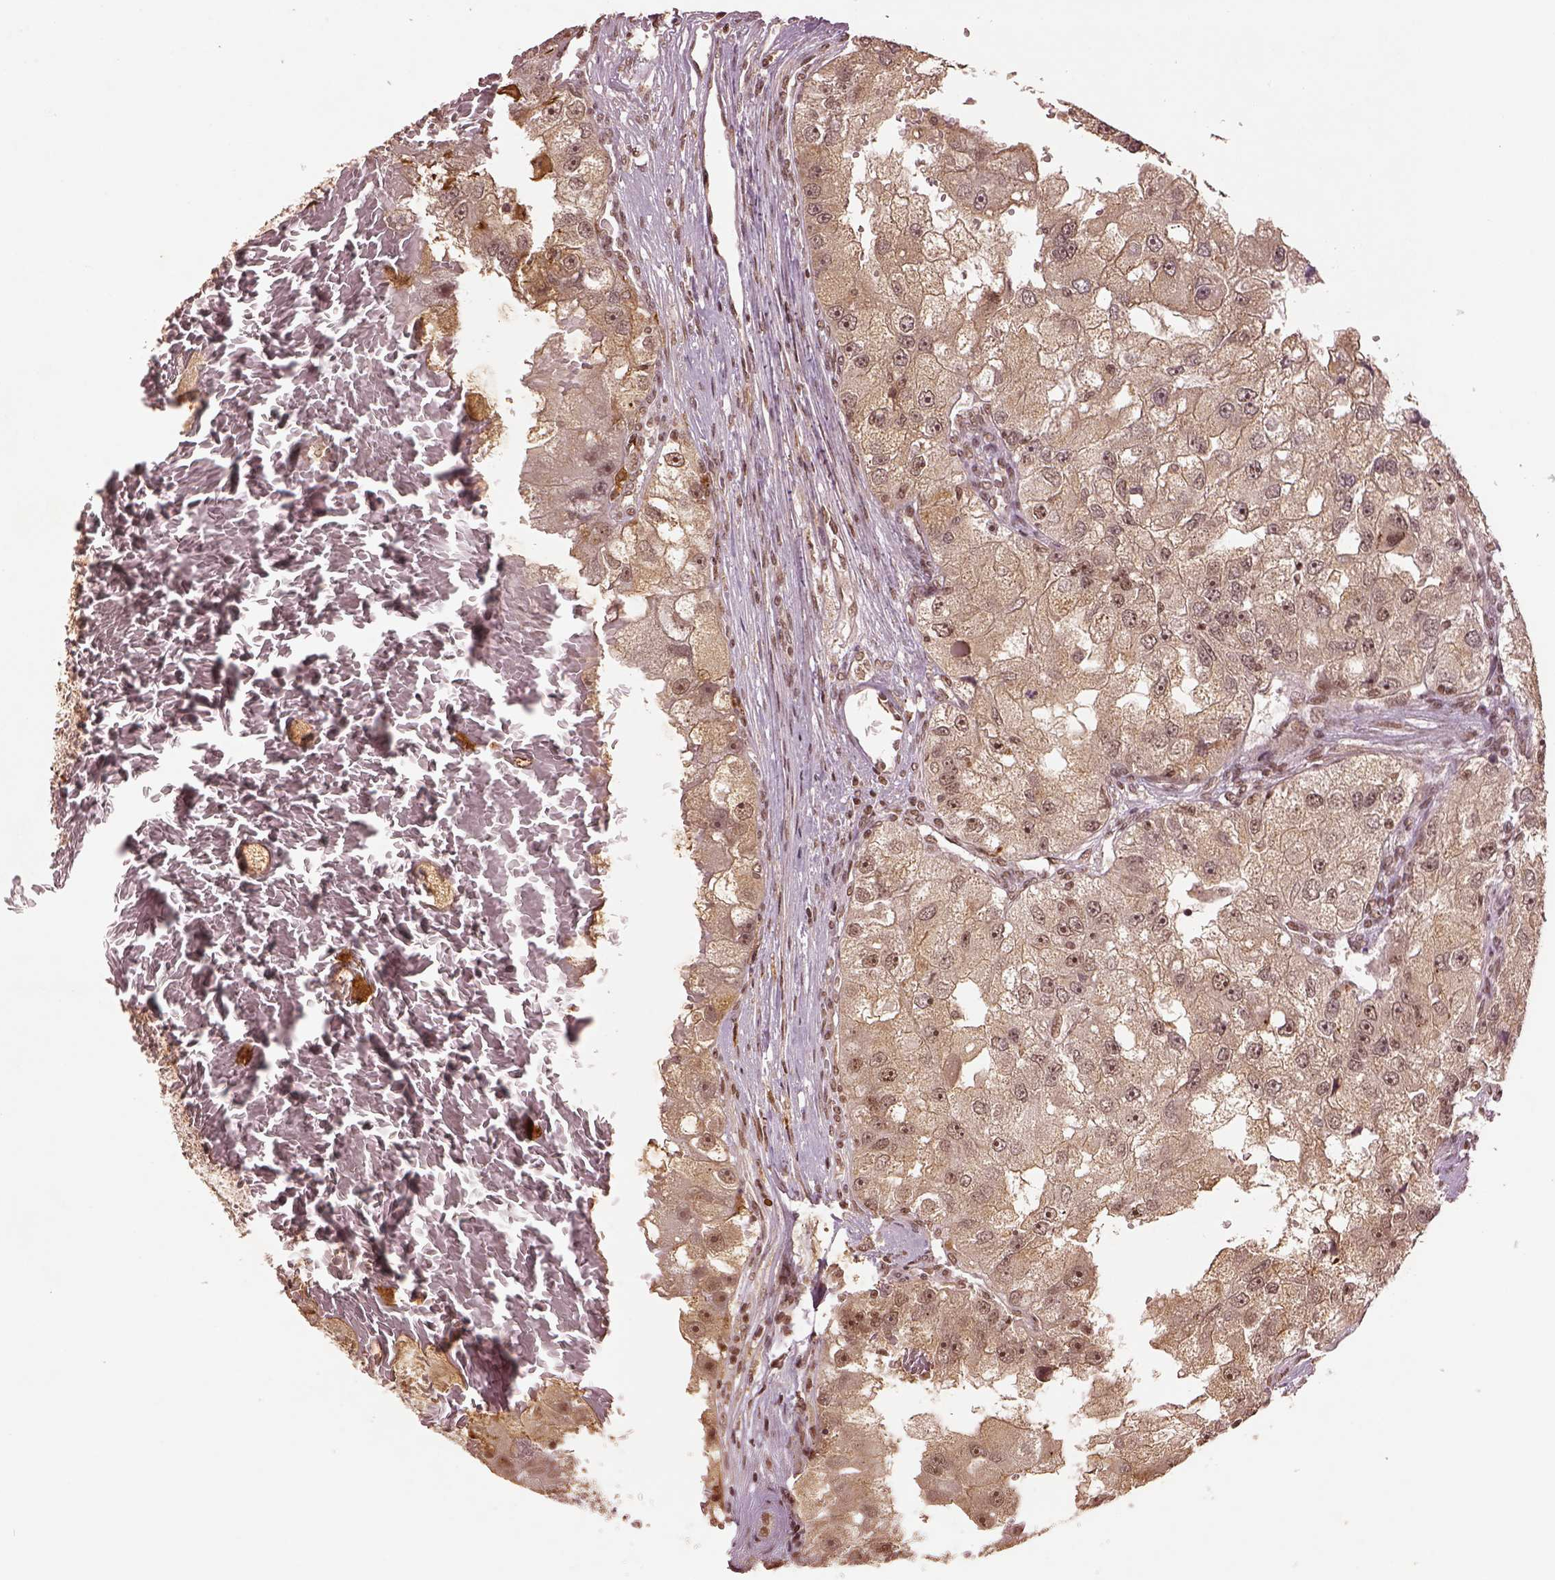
{"staining": {"intensity": "moderate", "quantity": ">75%", "location": "nuclear"}, "tissue": "renal cancer", "cell_type": "Tumor cells", "image_type": "cancer", "snomed": [{"axis": "morphology", "description": "Adenocarcinoma, NOS"}, {"axis": "topography", "description": "Kidney"}], "caption": "Brown immunohistochemical staining in renal adenocarcinoma shows moderate nuclear staining in about >75% of tumor cells.", "gene": "BRD9", "patient": {"sex": "male", "age": 63}}